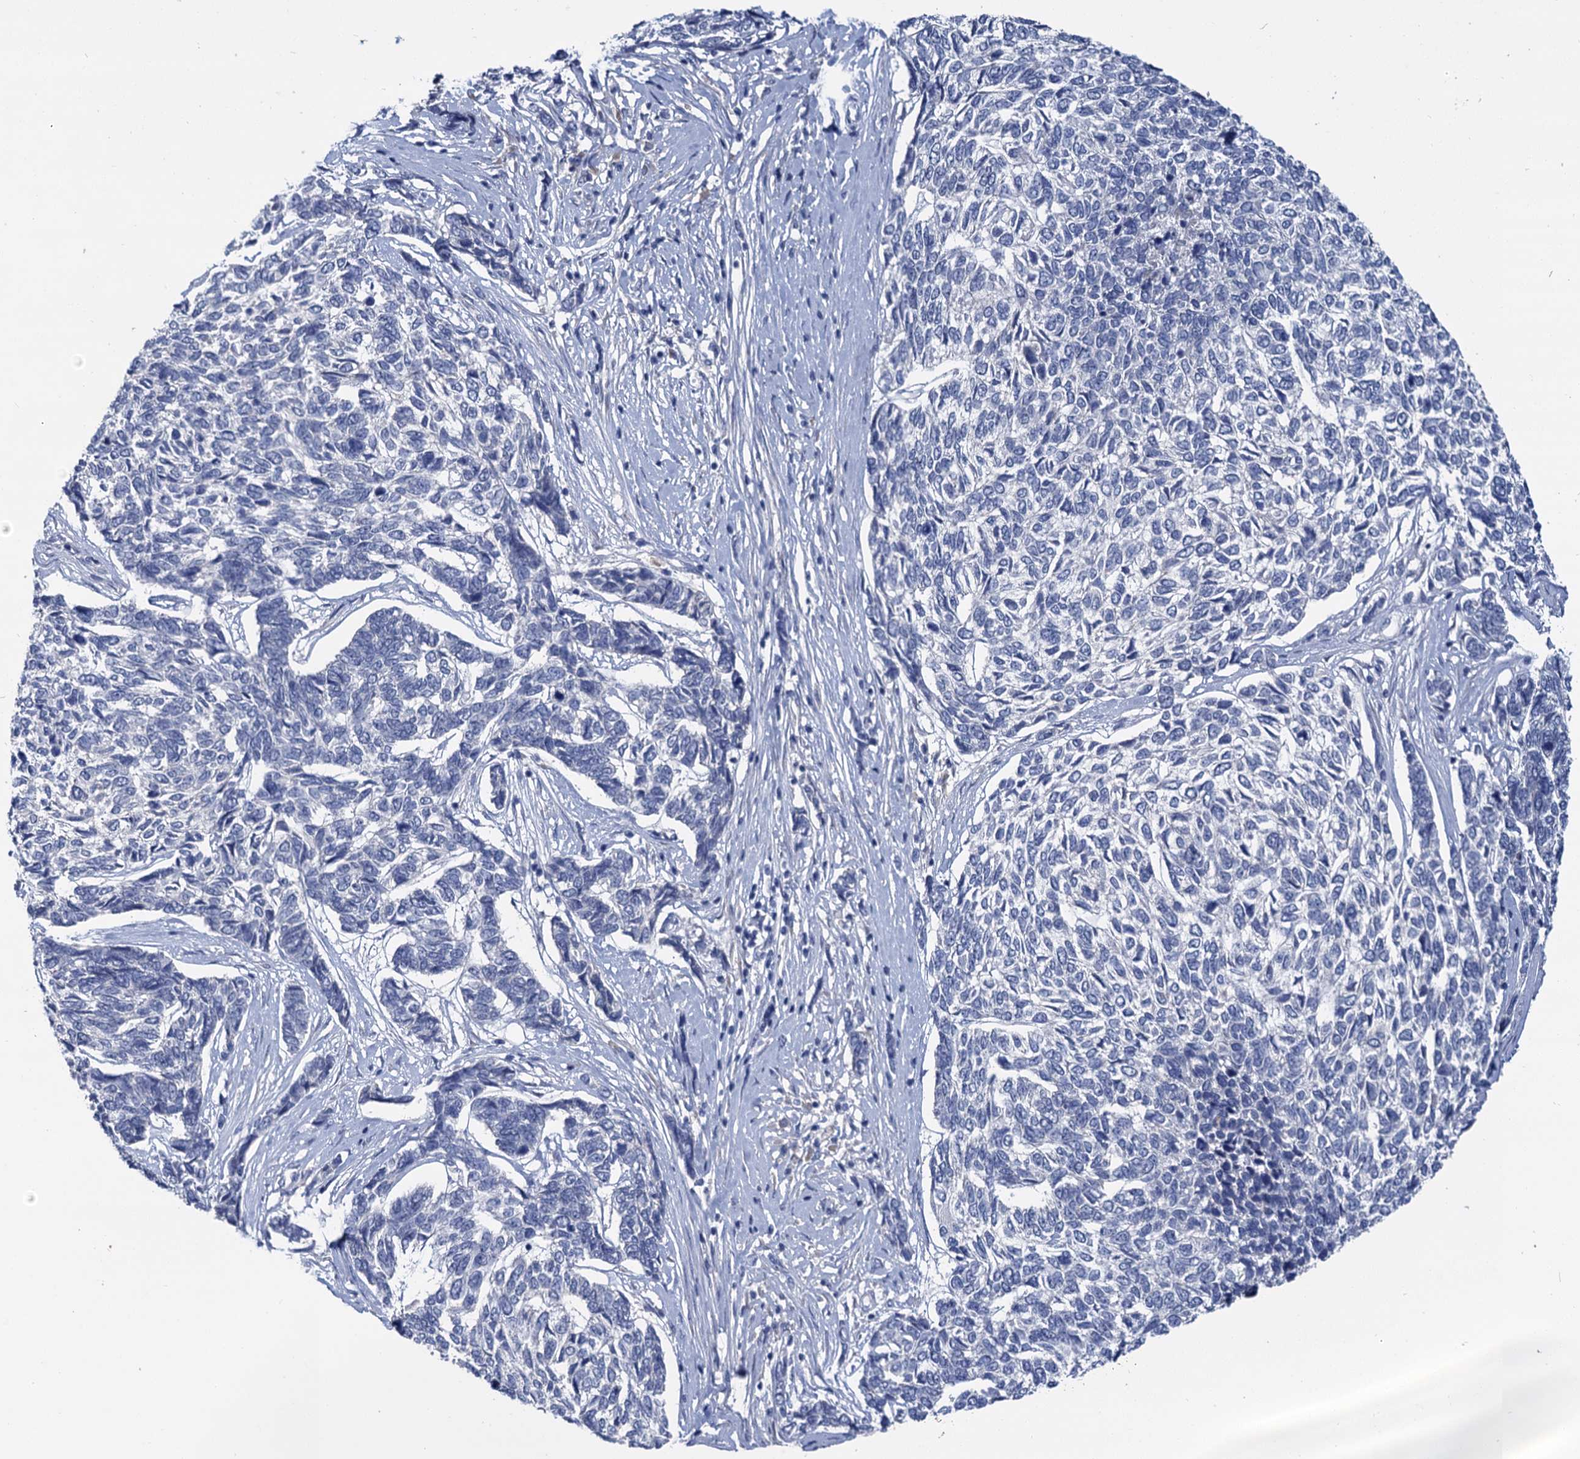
{"staining": {"intensity": "negative", "quantity": "none", "location": "none"}, "tissue": "skin cancer", "cell_type": "Tumor cells", "image_type": "cancer", "snomed": [{"axis": "morphology", "description": "Basal cell carcinoma"}, {"axis": "topography", "description": "Skin"}], "caption": "DAB (3,3'-diaminobenzidine) immunohistochemical staining of human skin cancer reveals no significant staining in tumor cells.", "gene": "ANKRD42", "patient": {"sex": "female", "age": 65}}